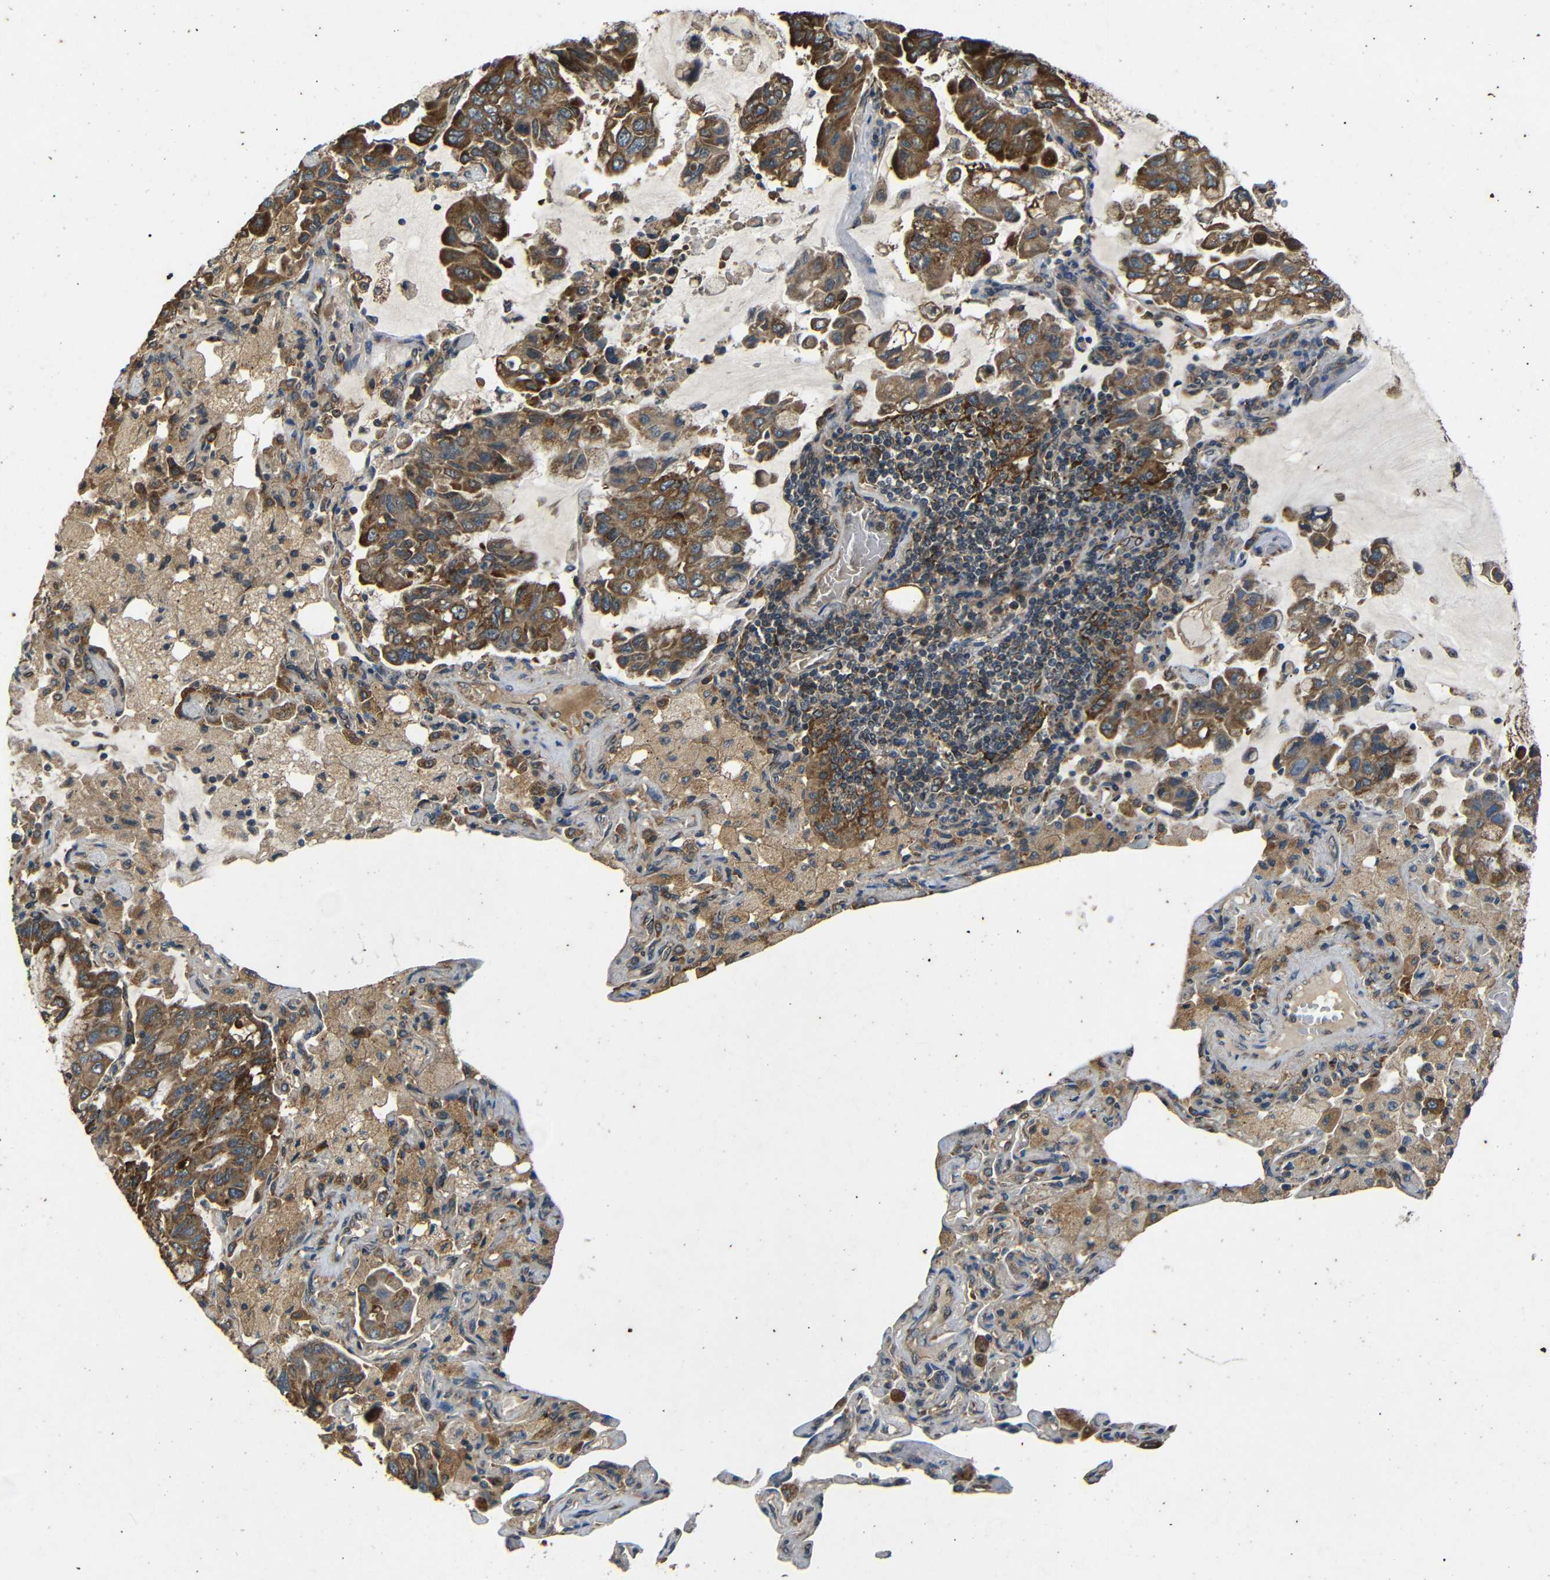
{"staining": {"intensity": "moderate", "quantity": ">75%", "location": "cytoplasmic/membranous"}, "tissue": "lung cancer", "cell_type": "Tumor cells", "image_type": "cancer", "snomed": [{"axis": "morphology", "description": "Adenocarcinoma, NOS"}, {"axis": "topography", "description": "Lung"}], "caption": "Lung cancer stained with a protein marker exhibits moderate staining in tumor cells.", "gene": "TRPC1", "patient": {"sex": "male", "age": 64}}